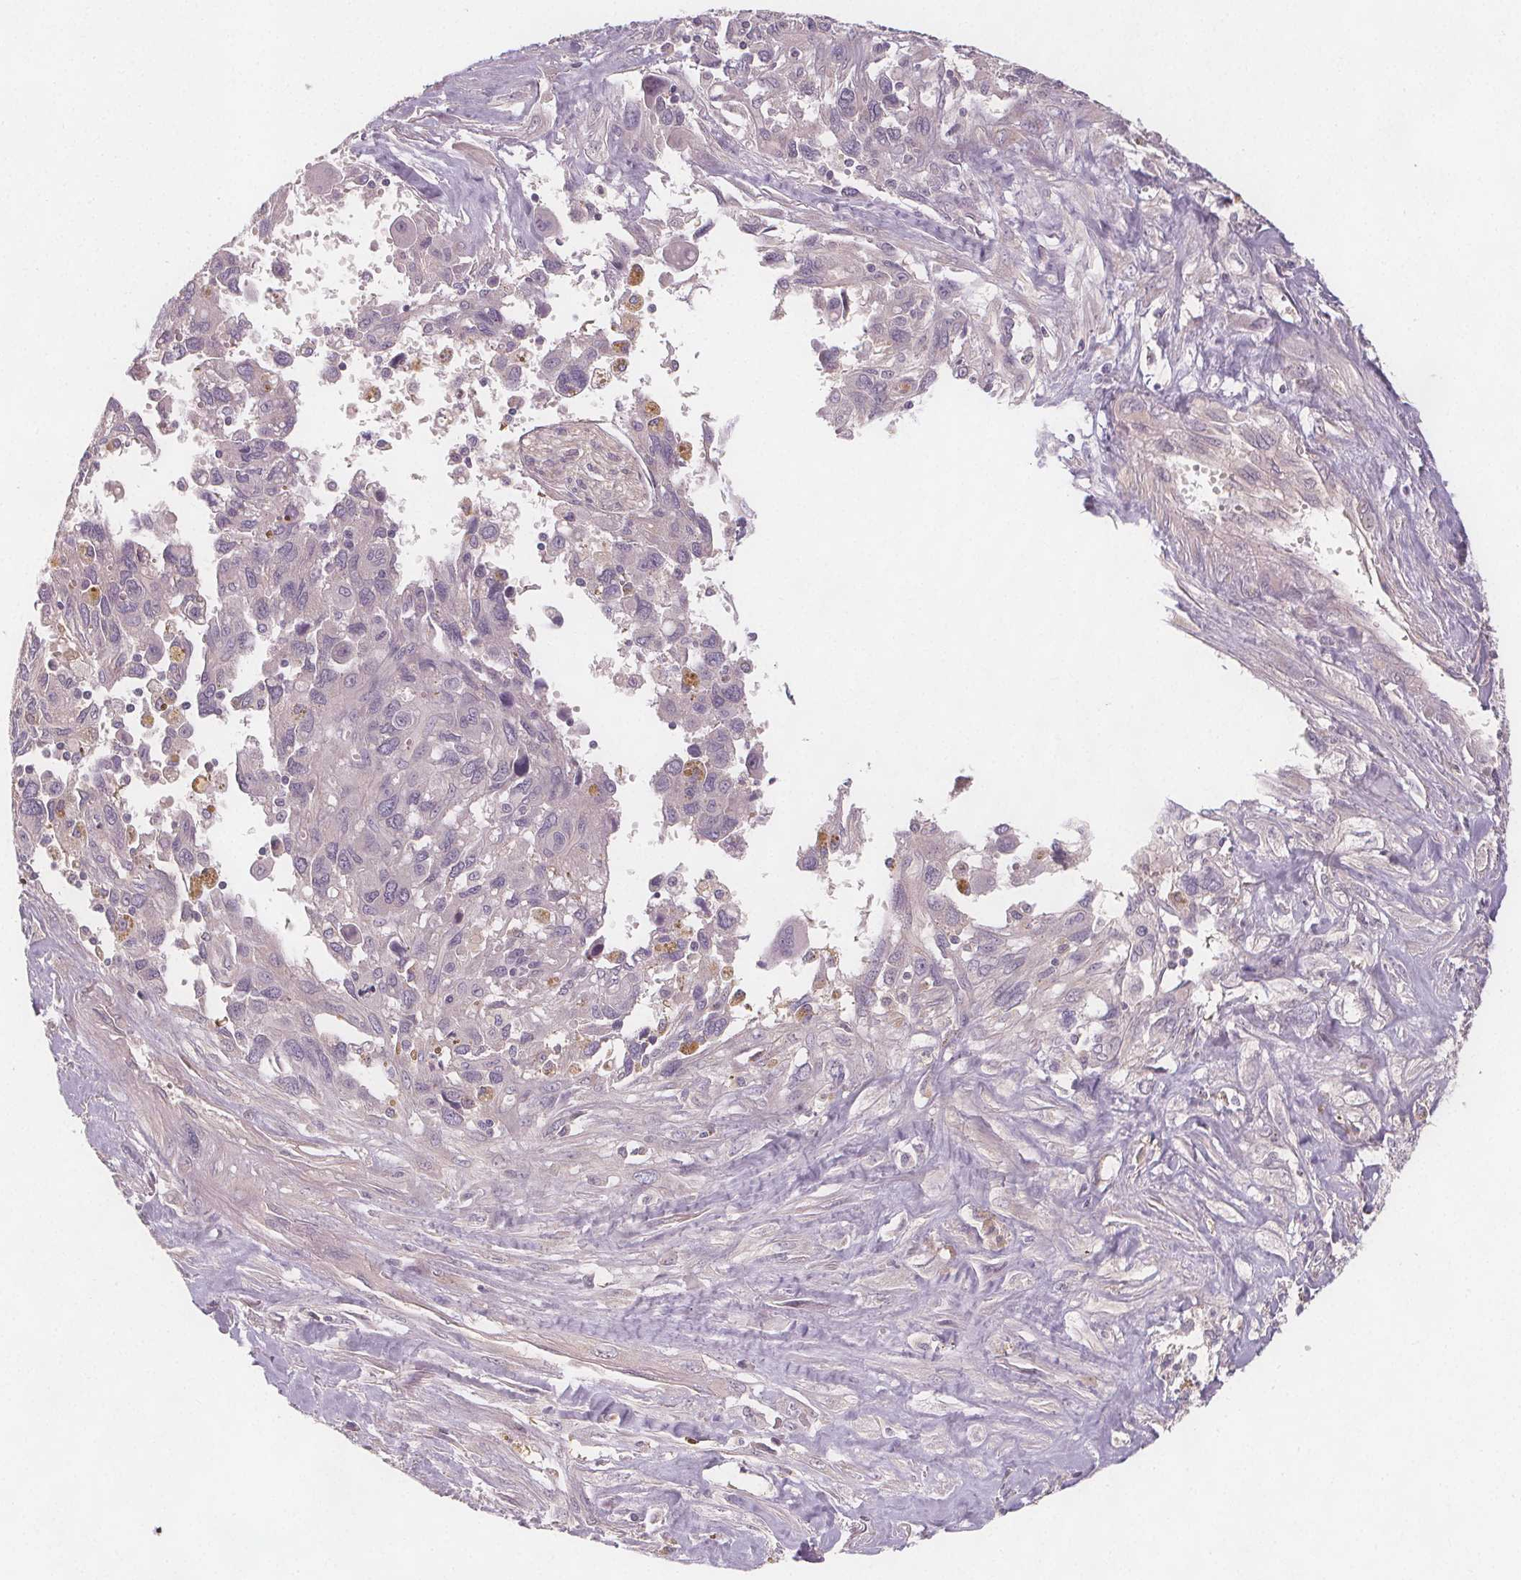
{"staining": {"intensity": "negative", "quantity": "none", "location": "none"}, "tissue": "pancreatic cancer", "cell_type": "Tumor cells", "image_type": "cancer", "snomed": [{"axis": "morphology", "description": "Adenocarcinoma, NOS"}, {"axis": "topography", "description": "Pancreas"}], "caption": "This is an IHC histopathology image of human pancreatic cancer. There is no staining in tumor cells.", "gene": "VNN1", "patient": {"sex": "female", "age": 47}}